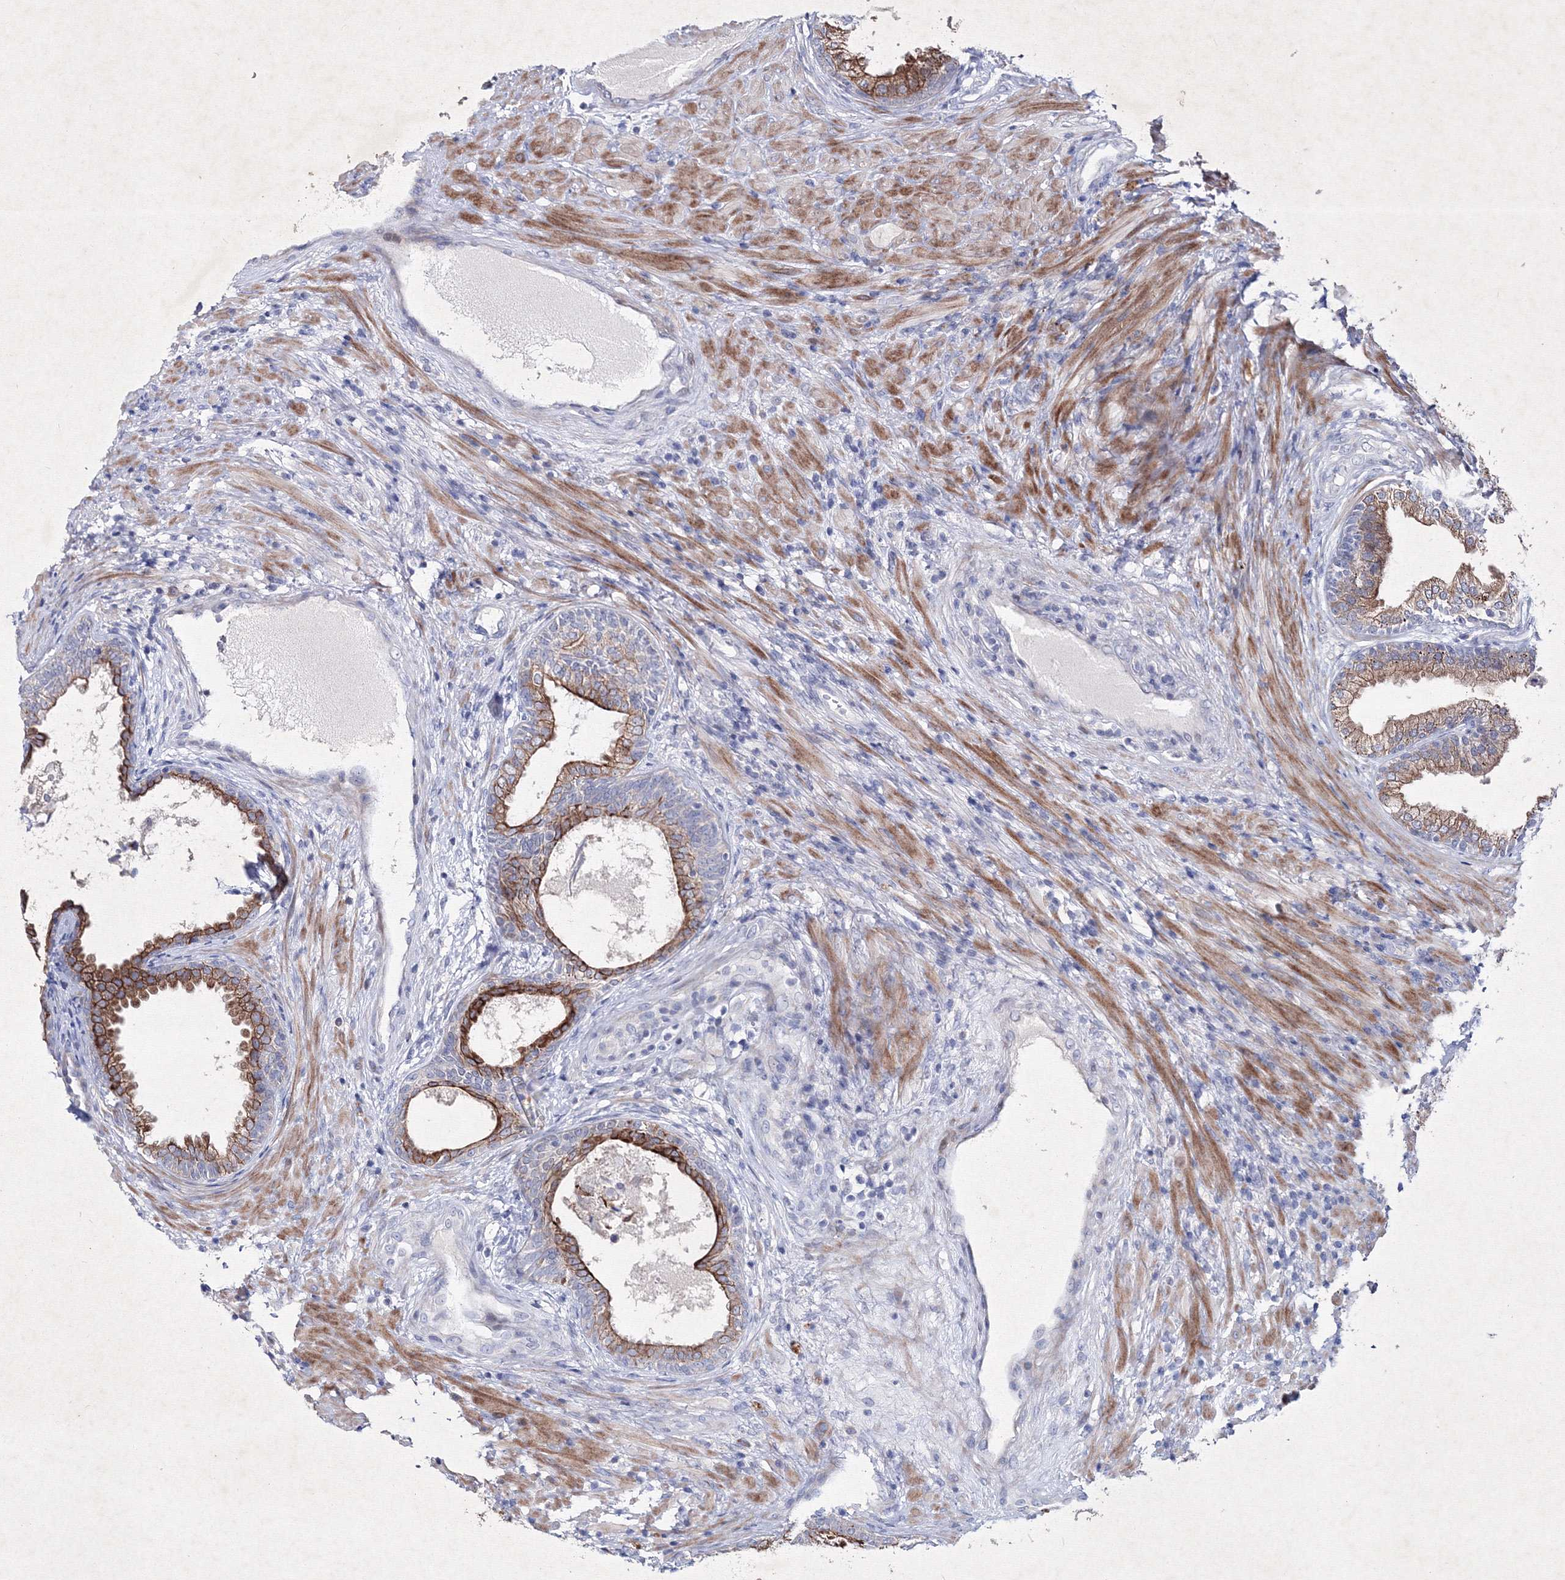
{"staining": {"intensity": "moderate", "quantity": ">75%", "location": "cytoplasmic/membranous"}, "tissue": "prostate", "cell_type": "Glandular cells", "image_type": "normal", "snomed": [{"axis": "morphology", "description": "Normal tissue, NOS"}, {"axis": "topography", "description": "Prostate"}], "caption": "DAB (3,3'-diaminobenzidine) immunohistochemical staining of unremarkable human prostate reveals moderate cytoplasmic/membranous protein positivity in approximately >75% of glandular cells. Nuclei are stained in blue.", "gene": "SMIM29", "patient": {"sex": "male", "age": 76}}